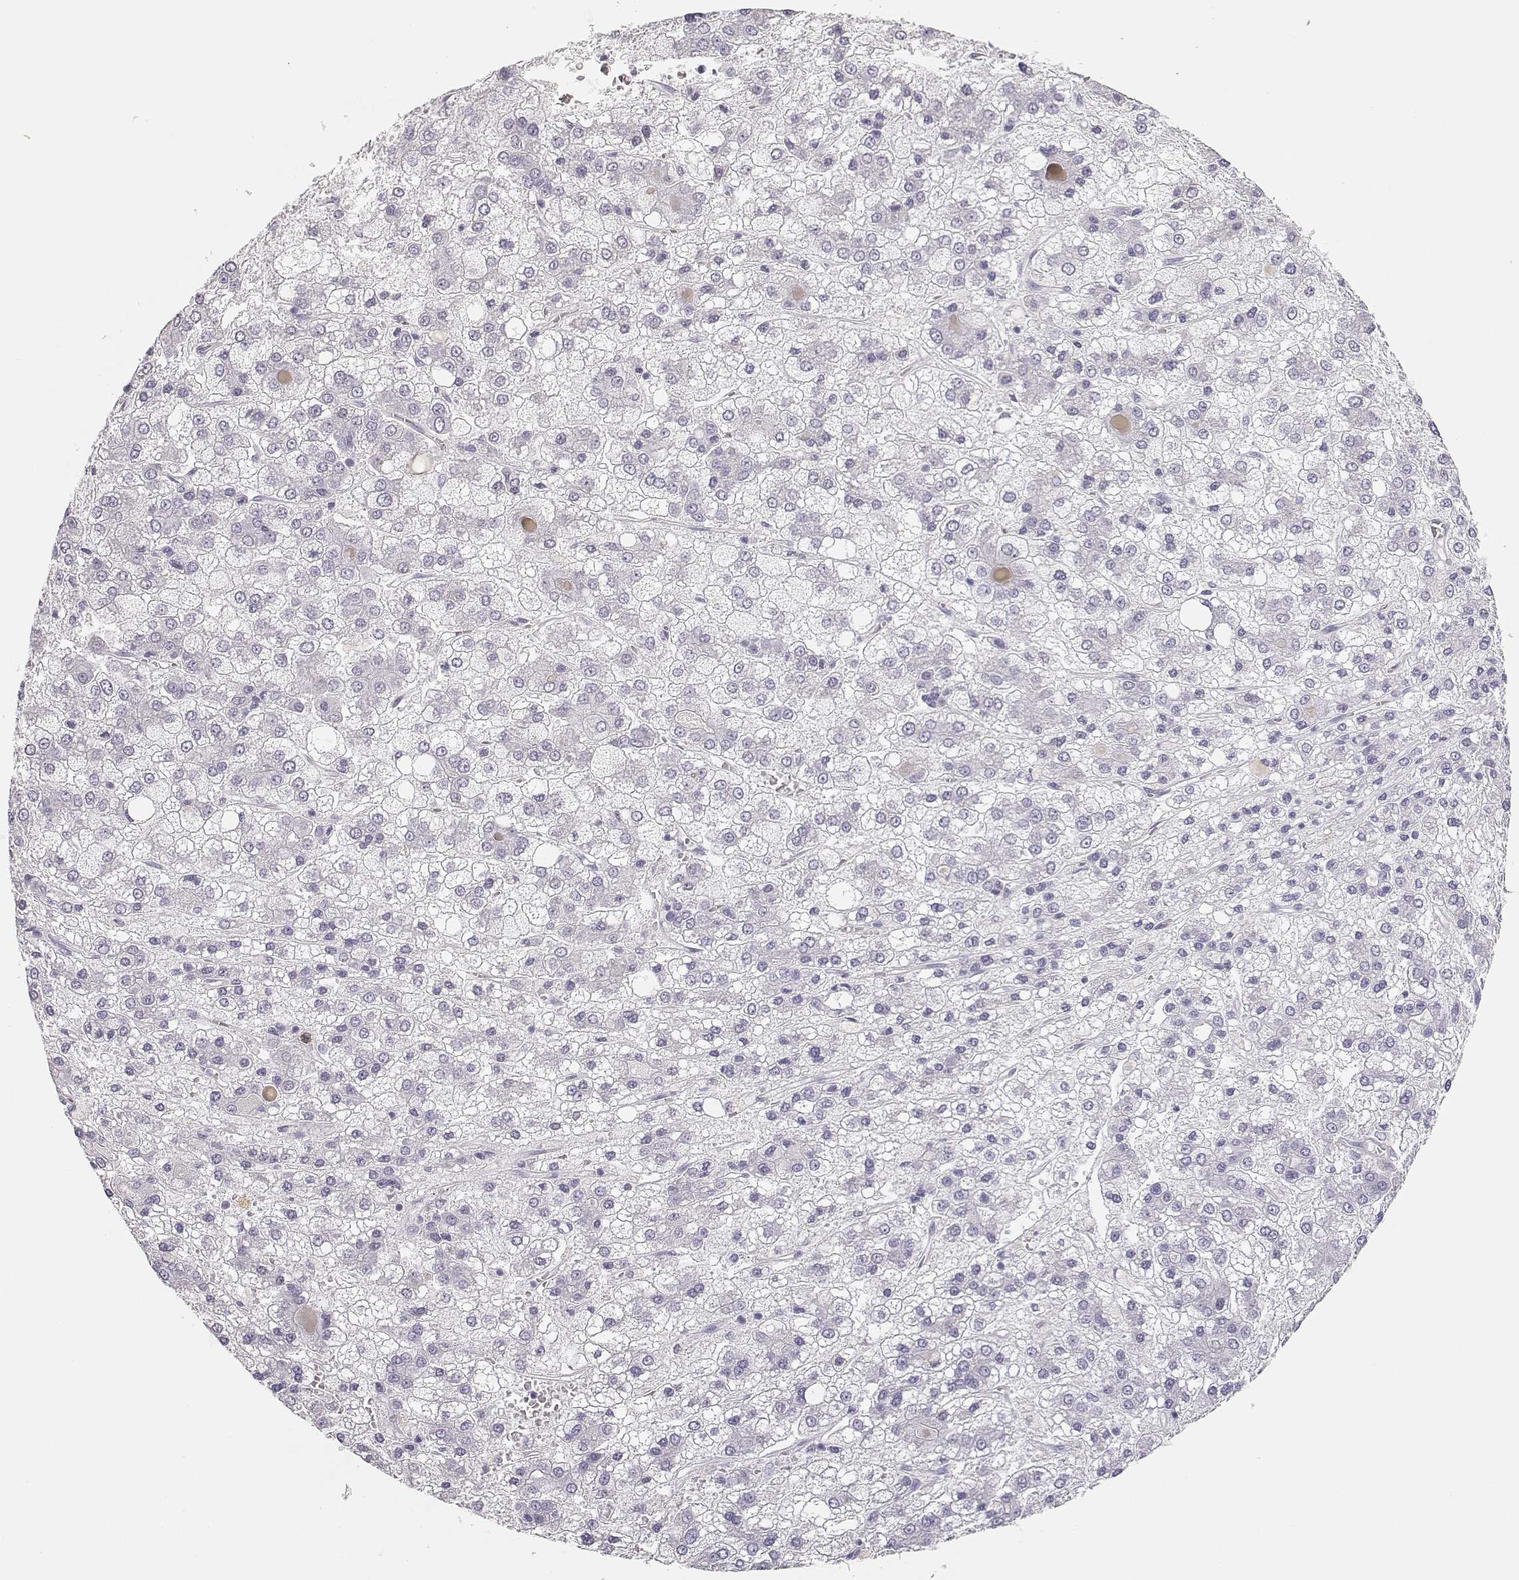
{"staining": {"intensity": "negative", "quantity": "none", "location": "none"}, "tissue": "liver cancer", "cell_type": "Tumor cells", "image_type": "cancer", "snomed": [{"axis": "morphology", "description": "Carcinoma, Hepatocellular, NOS"}, {"axis": "topography", "description": "Liver"}], "caption": "A high-resolution histopathology image shows immunohistochemistry (IHC) staining of hepatocellular carcinoma (liver), which reveals no significant positivity in tumor cells.", "gene": "NUTM1", "patient": {"sex": "male", "age": 73}}